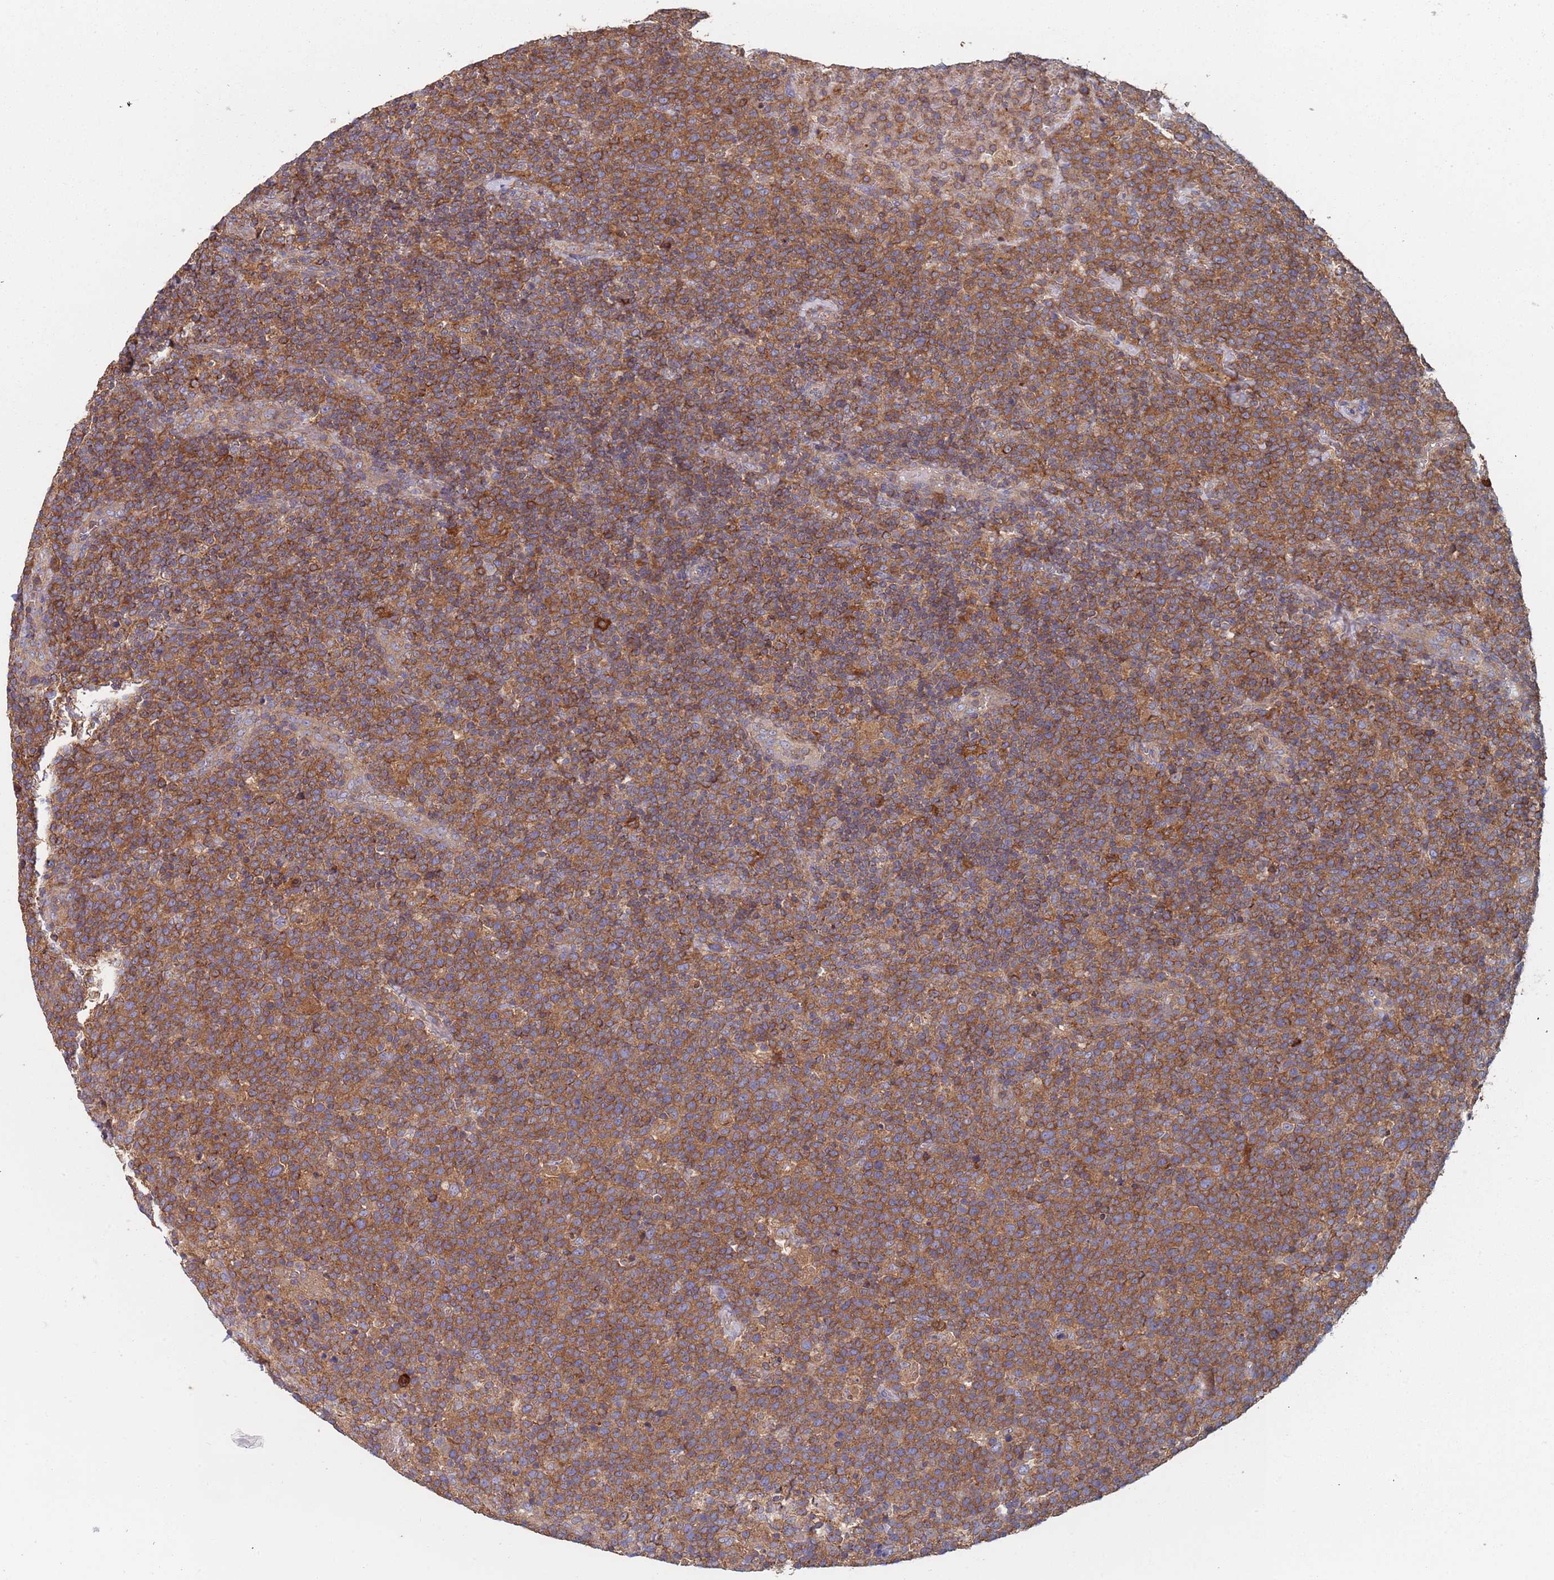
{"staining": {"intensity": "moderate", "quantity": ">75%", "location": "cytoplasmic/membranous"}, "tissue": "lymphoma", "cell_type": "Tumor cells", "image_type": "cancer", "snomed": [{"axis": "morphology", "description": "Malignant lymphoma, non-Hodgkin's type, High grade"}, {"axis": "topography", "description": "Lymph node"}], "caption": "A medium amount of moderate cytoplasmic/membranous staining is identified in approximately >75% of tumor cells in high-grade malignant lymphoma, non-Hodgkin's type tissue.", "gene": "GDI2", "patient": {"sex": "male", "age": 61}}